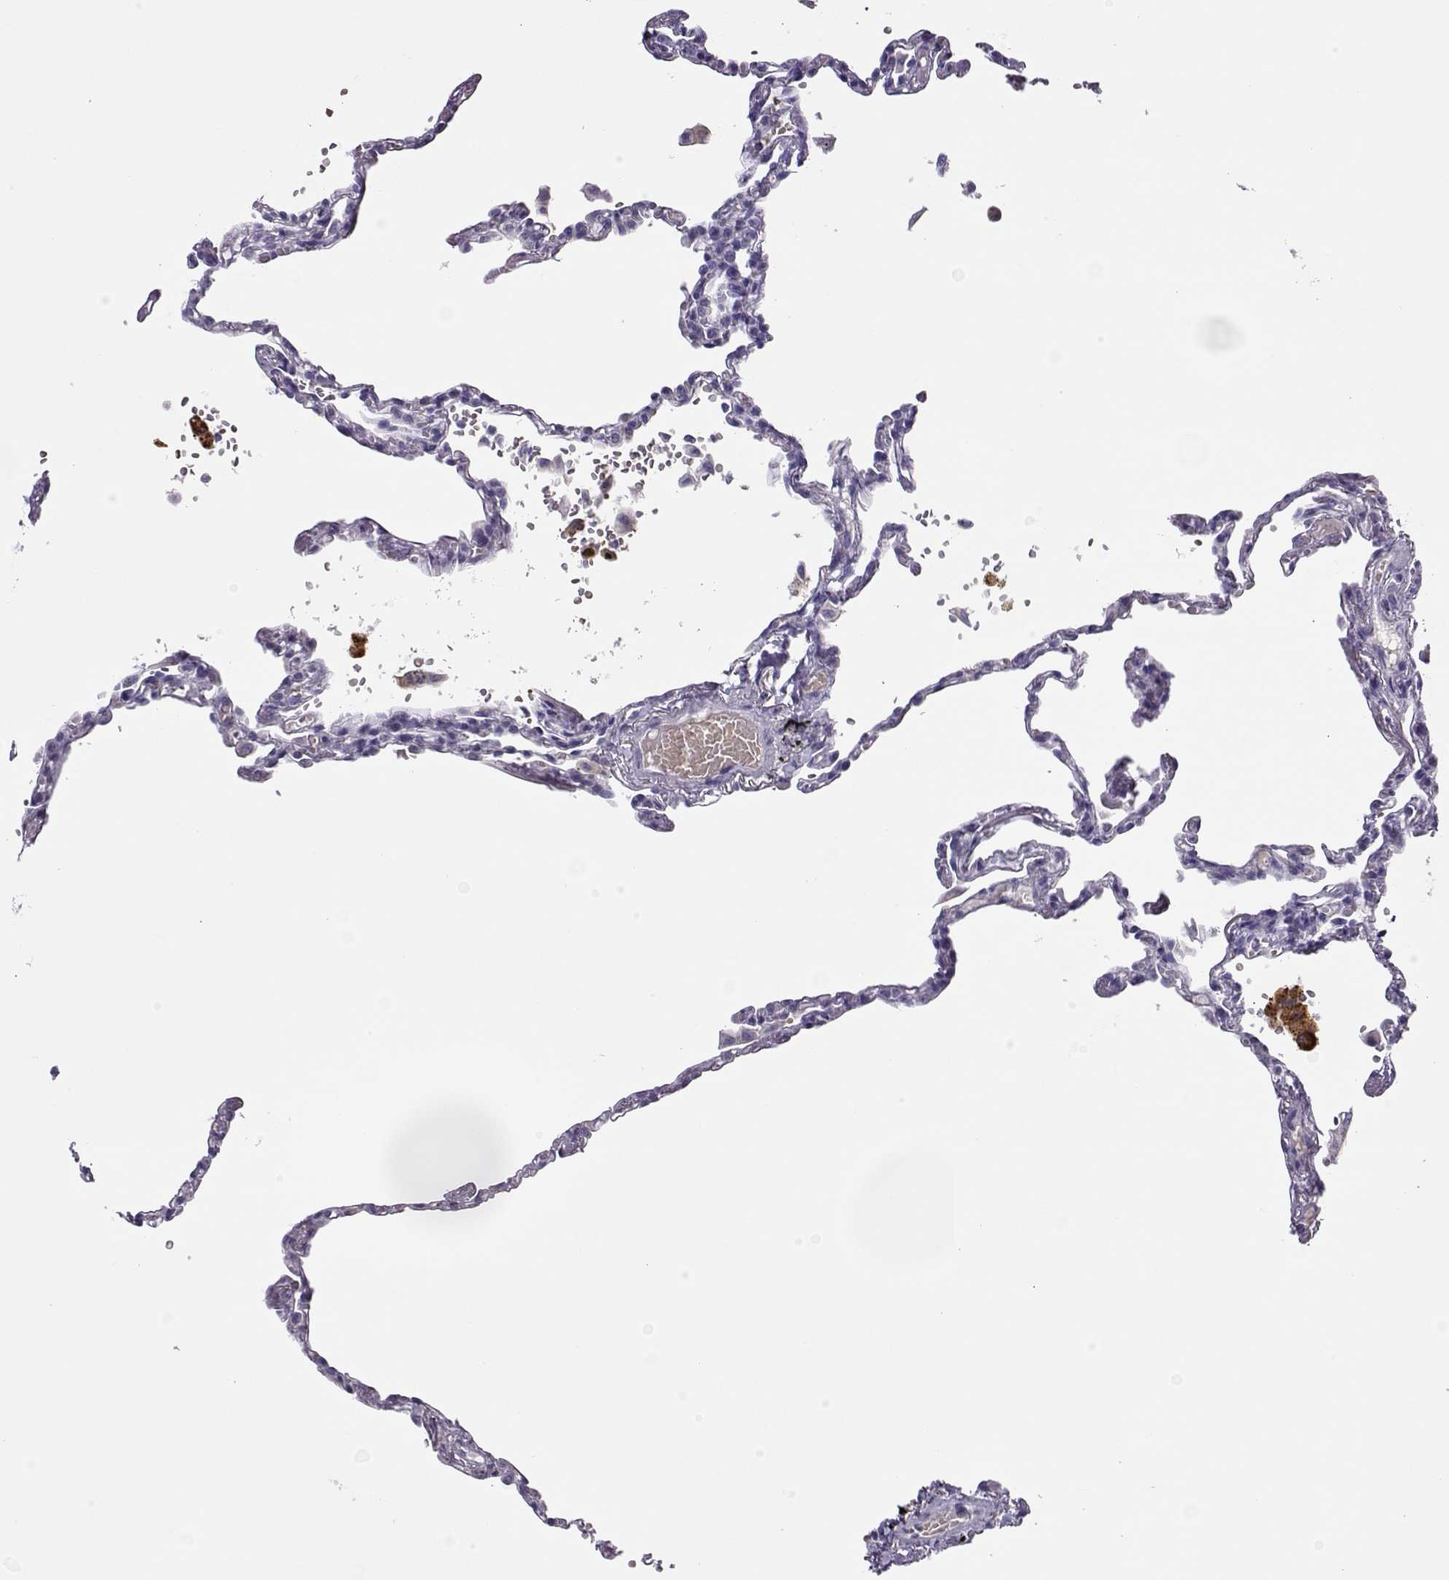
{"staining": {"intensity": "negative", "quantity": "none", "location": "none"}, "tissue": "lung", "cell_type": "Alveolar cells", "image_type": "normal", "snomed": [{"axis": "morphology", "description": "Normal tissue, NOS"}, {"axis": "topography", "description": "Lung"}], "caption": "Immunohistochemistry (IHC) of unremarkable human lung demonstrates no positivity in alveolar cells.", "gene": "LINGO1", "patient": {"sex": "male", "age": 78}}